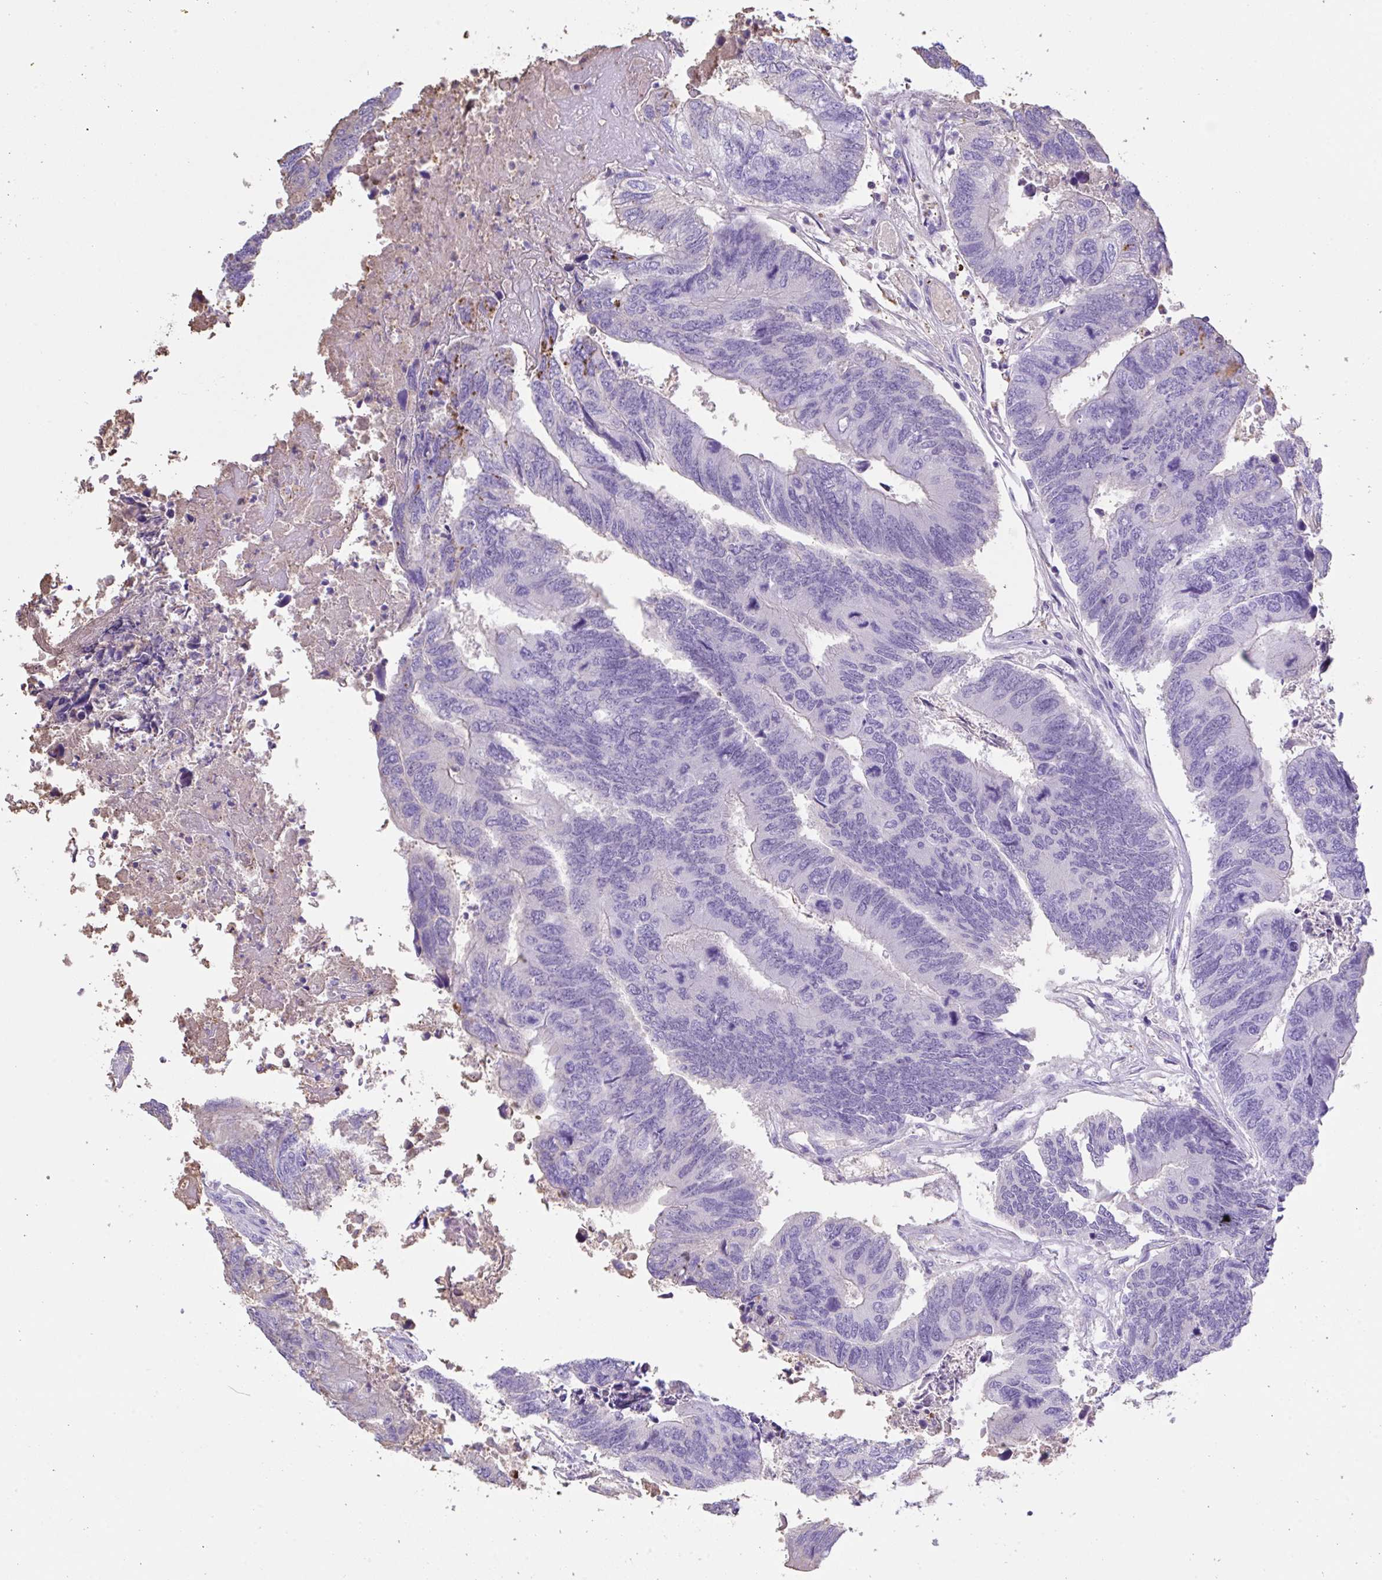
{"staining": {"intensity": "negative", "quantity": "none", "location": "none"}, "tissue": "colorectal cancer", "cell_type": "Tumor cells", "image_type": "cancer", "snomed": [{"axis": "morphology", "description": "Adenocarcinoma, NOS"}, {"axis": "topography", "description": "Colon"}], "caption": "This is a histopathology image of immunohistochemistry (IHC) staining of colorectal cancer, which shows no expression in tumor cells.", "gene": "HOXC12", "patient": {"sex": "female", "age": 67}}